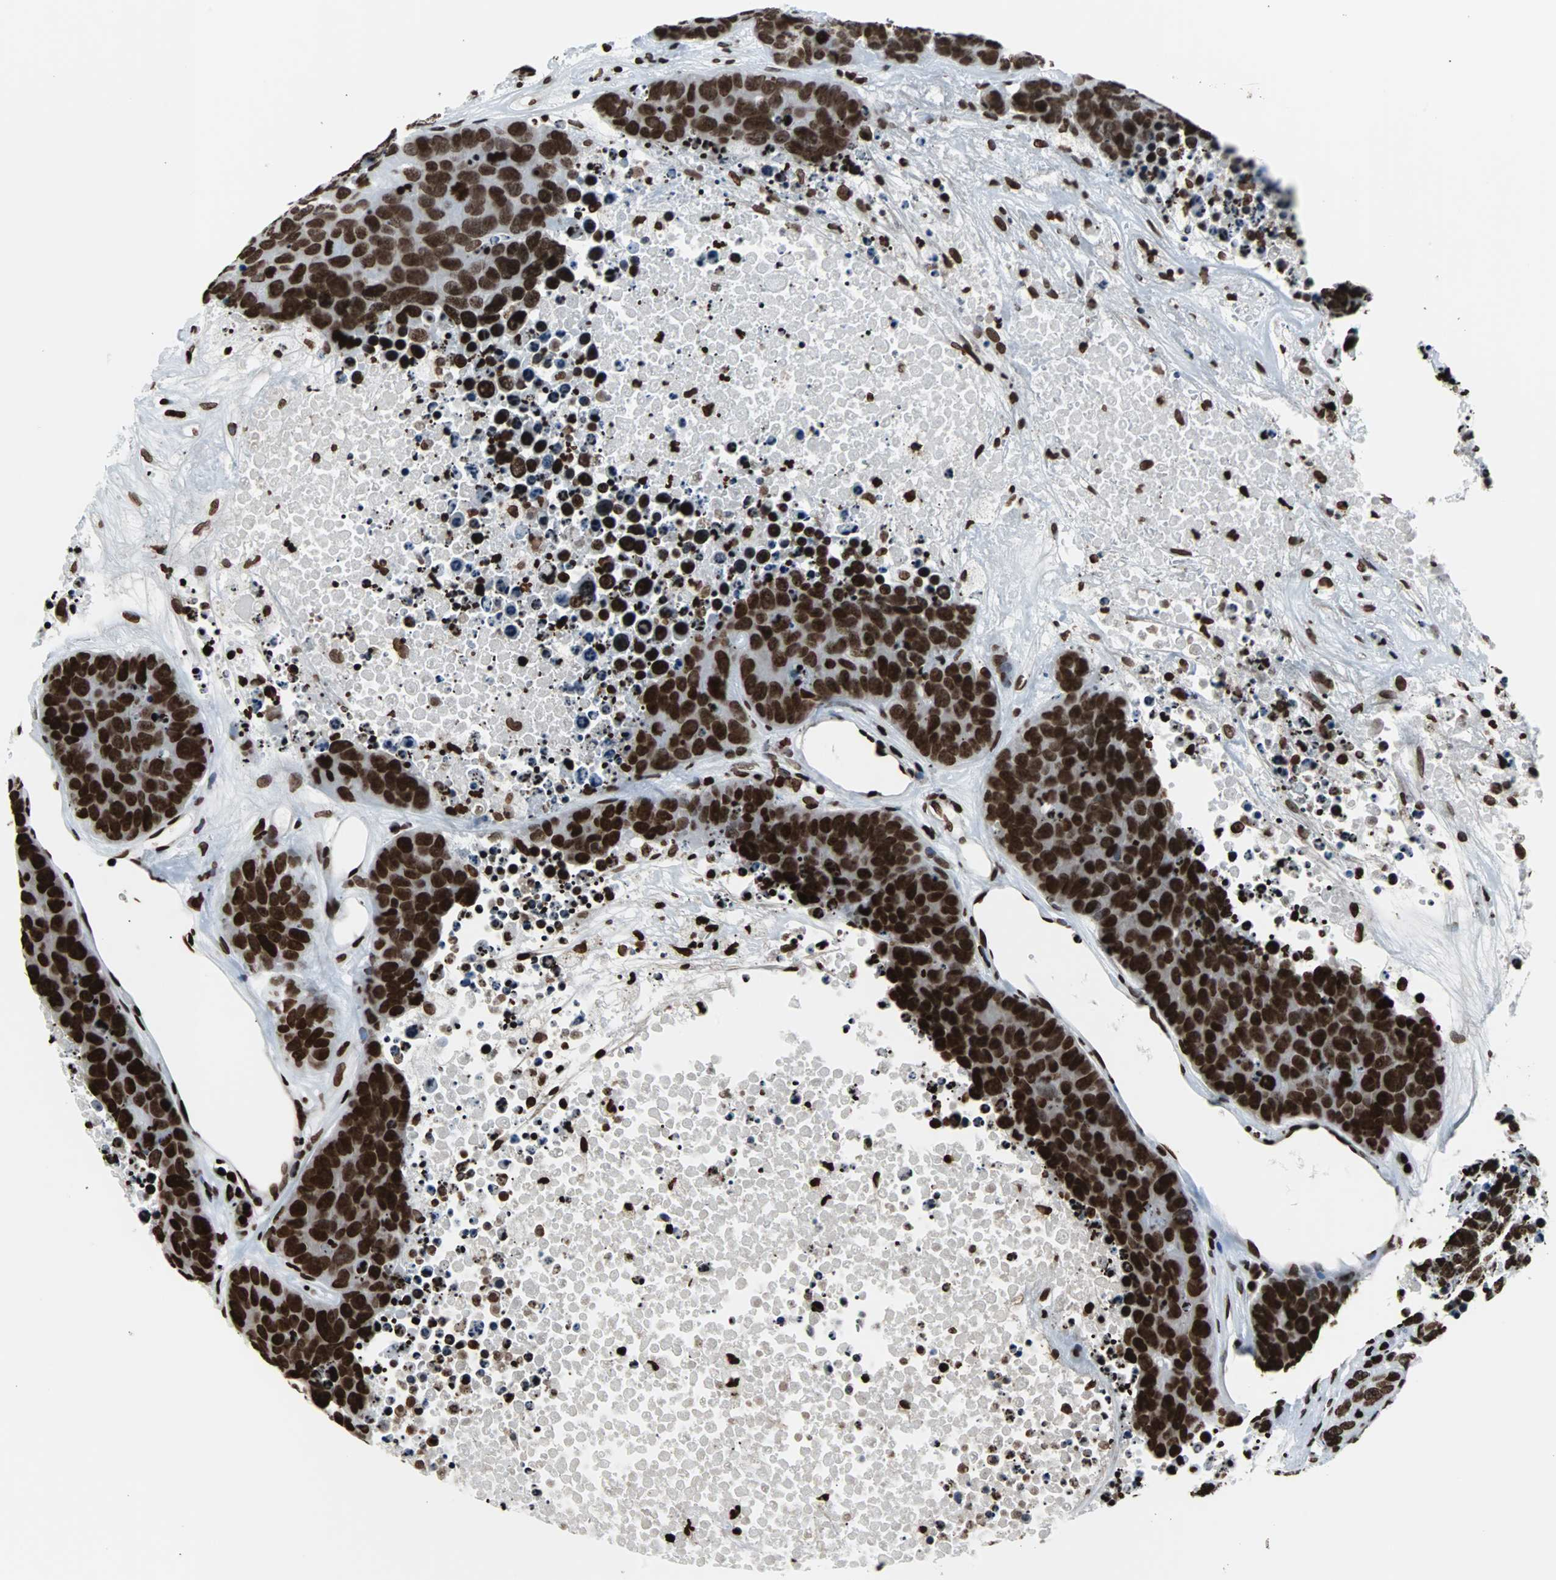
{"staining": {"intensity": "strong", "quantity": ">75%", "location": "nuclear"}, "tissue": "carcinoid", "cell_type": "Tumor cells", "image_type": "cancer", "snomed": [{"axis": "morphology", "description": "Carcinoid, malignant, NOS"}, {"axis": "topography", "description": "Lung"}], "caption": "This micrograph shows IHC staining of malignant carcinoid, with high strong nuclear staining in approximately >75% of tumor cells.", "gene": "H2BC18", "patient": {"sex": "male", "age": 60}}